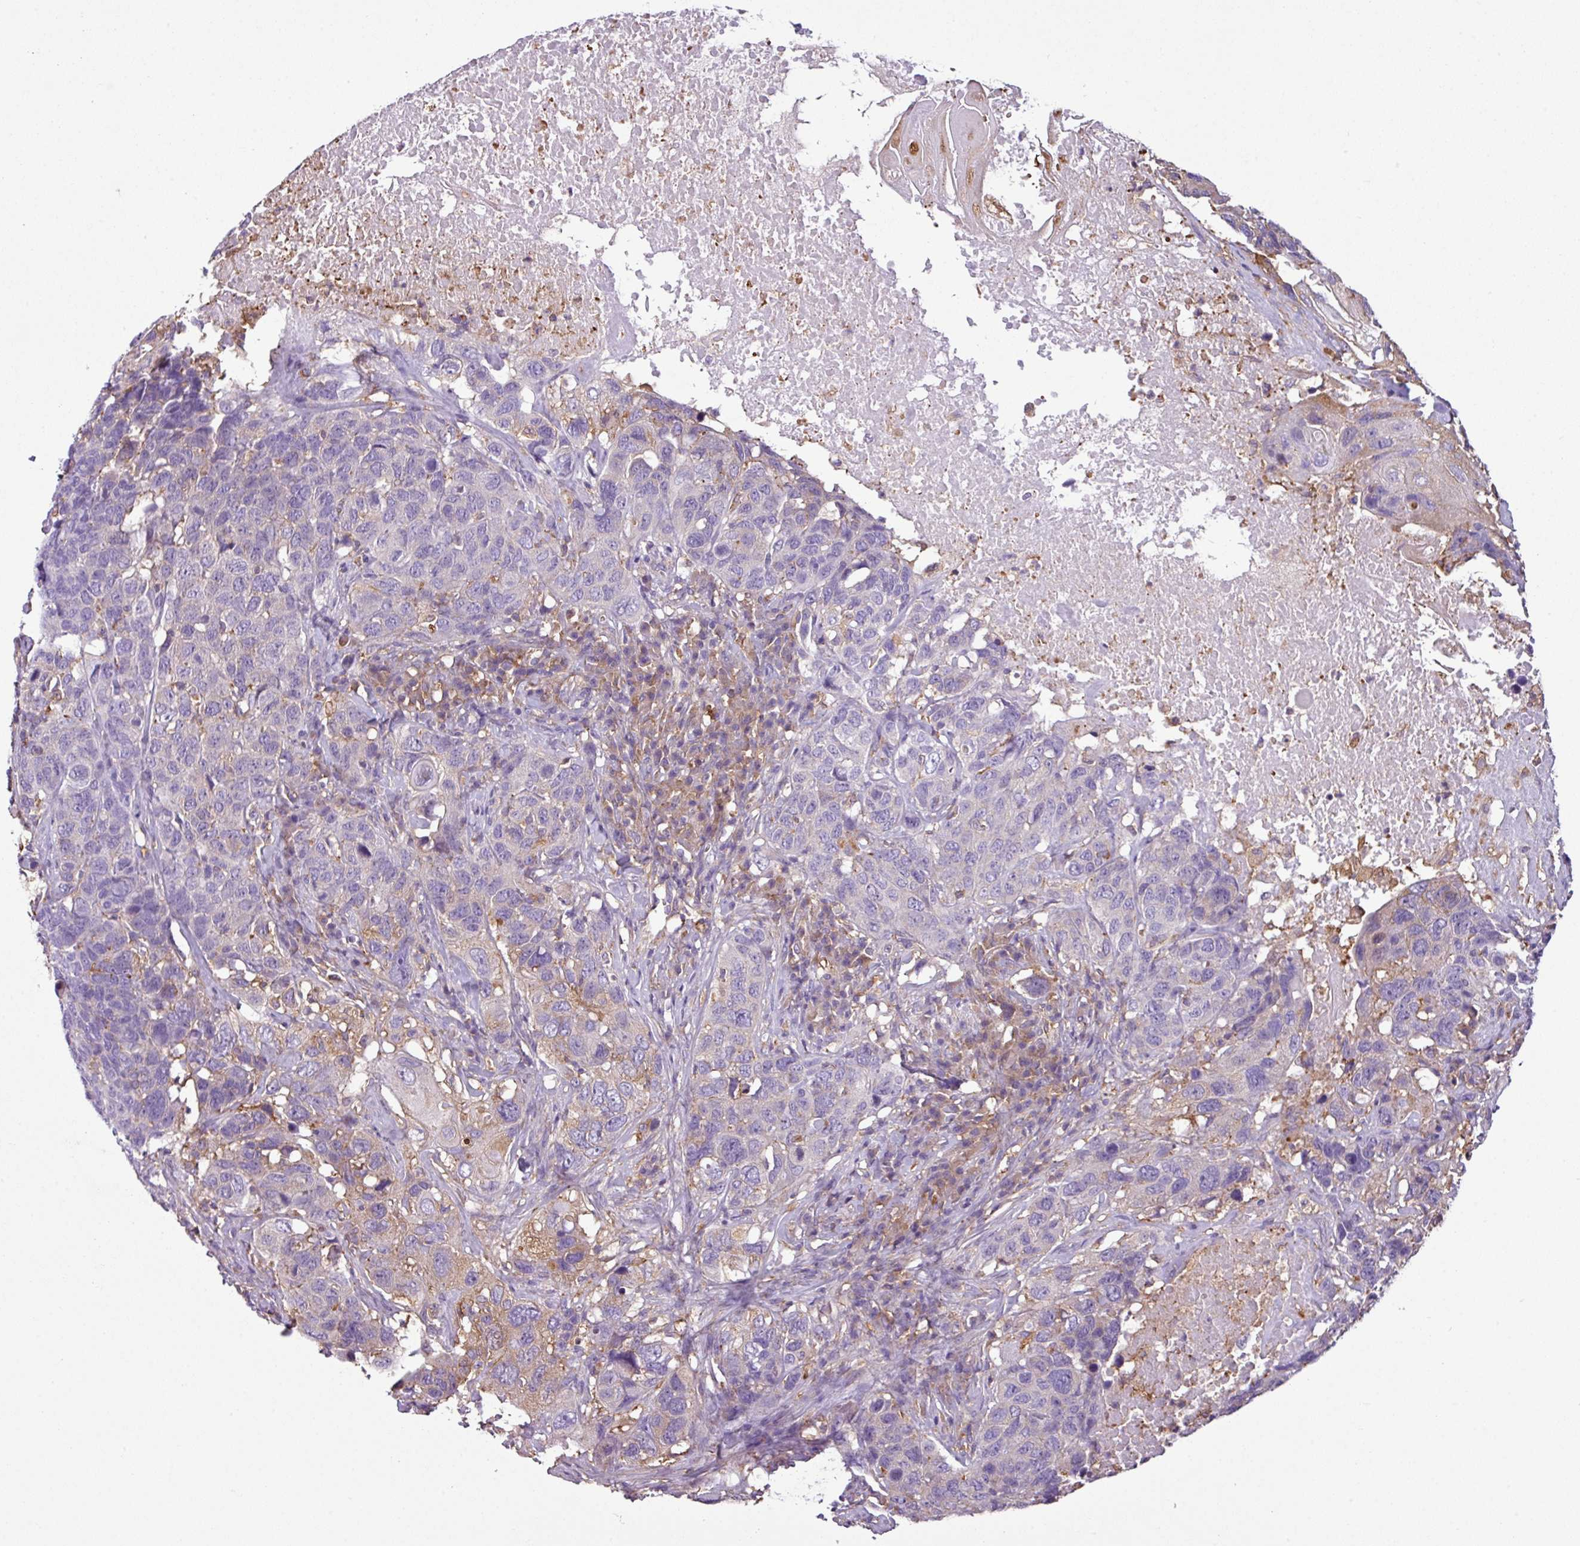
{"staining": {"intensity": "weak", "quantity": "<25%", "location": "cytoplasmic/membranous"}, "tissue": "head and neck cancer", "cell_type": "Tumor cells", "image_type": "cancer", "snomed": [{"axis": "morphology", "description": "Squamous cell carcinoma, NOS"}, {"axis": "topography", "description": "Head-Neck"}], "caption": "Immunohistochemistry of squamous cell carcinoma (head and neck) shows no staining in tumor cells.", "gene": "XNDC1N", "patient": {"sex": "male", "age": 66}}